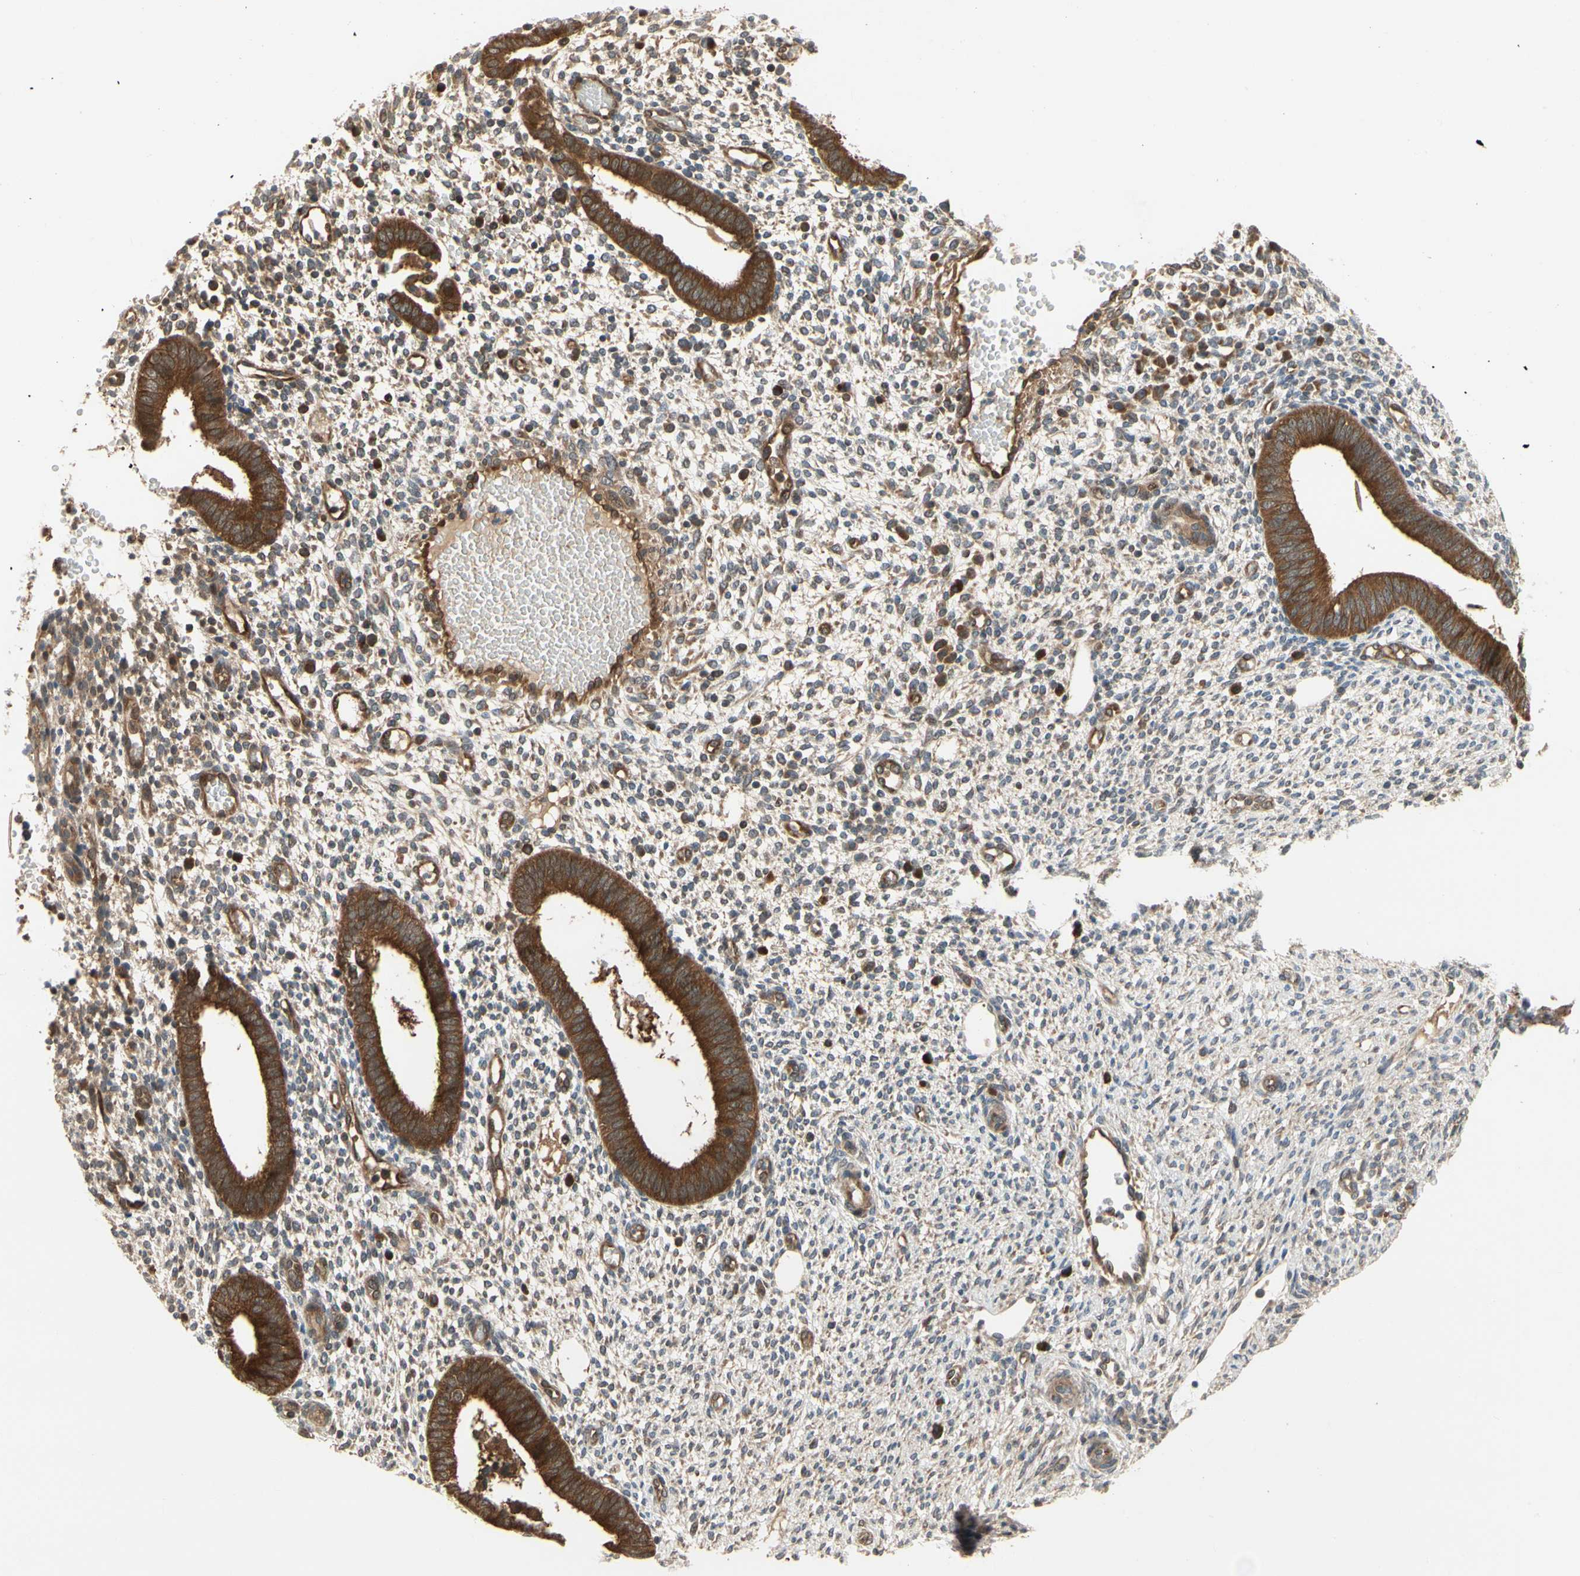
{"staining": {"intensity": "moderate", "quantity": "25%-75%", "location": "cytoplasmic/membranous"}, "tissue": "endometrium", "cell_type": "Cells in endometrial stroma", "image_type": "normal", "snomed": [{"axis": "morphology", "description": "Normal tissue, NOS"}, {"axis": "topography", "description": "Endometrium"}], "caption": "Protein expression analysis of normal endometrium shows moderate cytoplasmic/membranous staining in approximately 25%-75% of cells in endometrial stroma. (DAB (3,3'-diaminobenzidine) IHC, brown staining for protein, blue staining for nuclei).", "gene": "TDRP", "patient": {"sex": "female", "age": 35}}